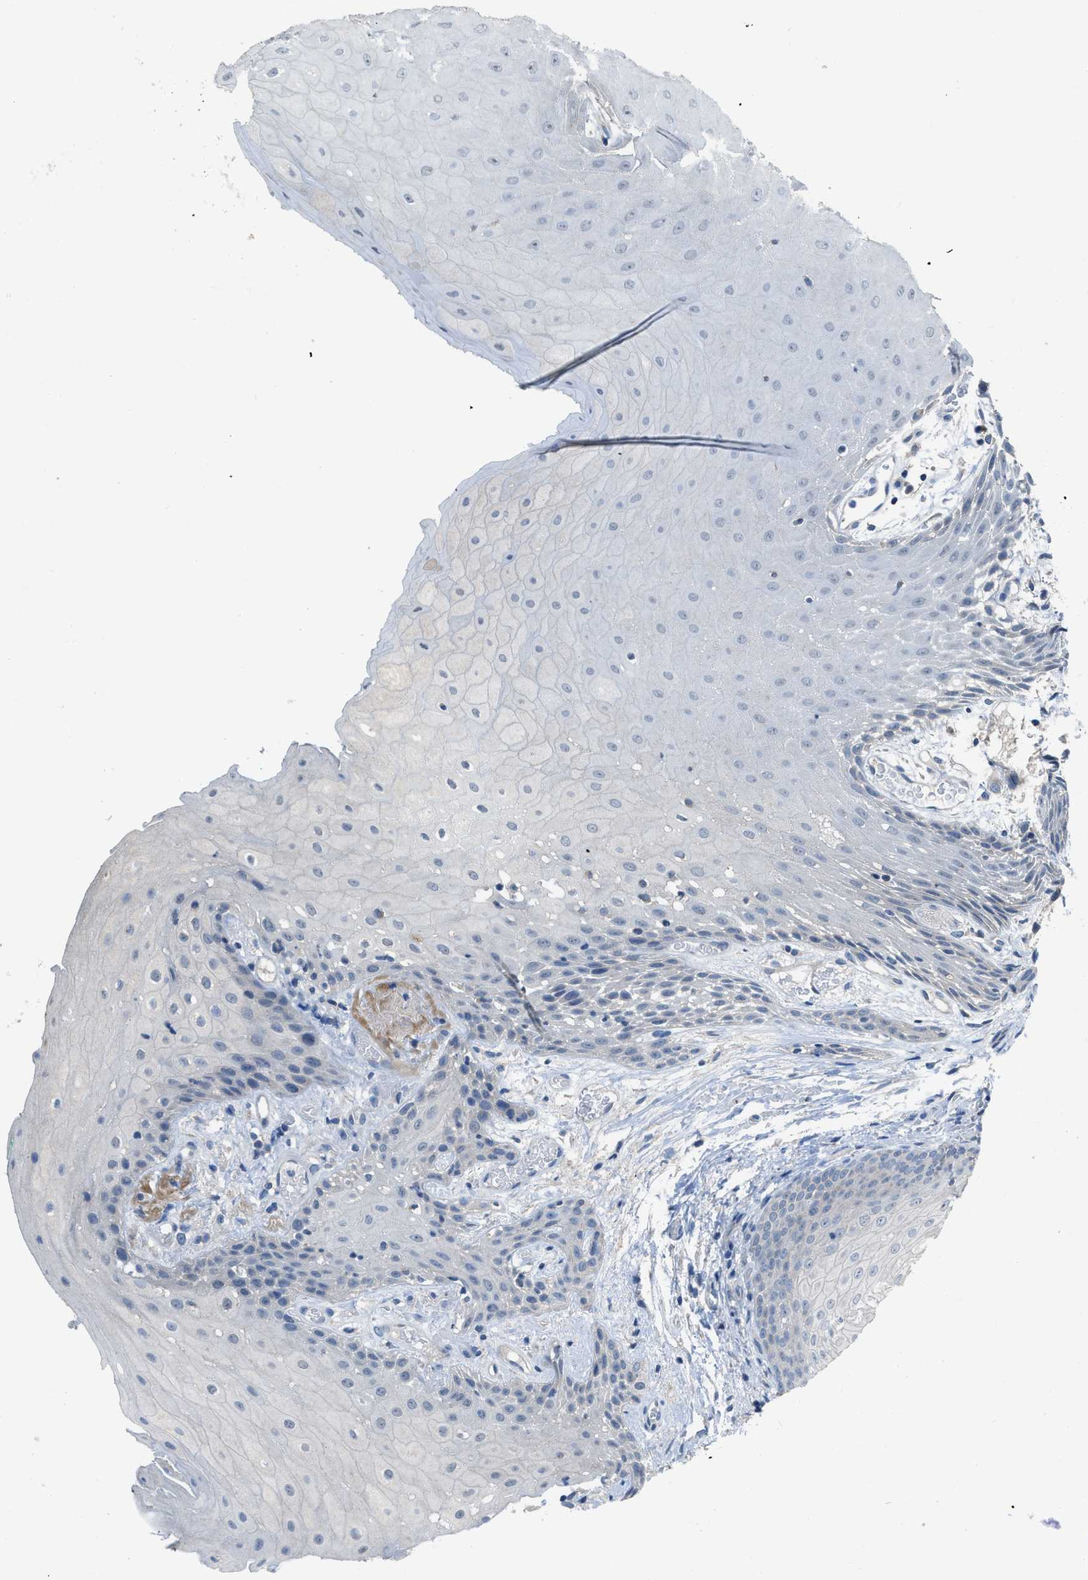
{"staining": {"intensity": "negative", "quantity": "none", "location": "none"}, "tissue": "oral mucosa", "cell_type": "Squamous epithelial cells", "image_type": "normal", "snomed": [{"axis": "morphology", "description": "Normal tissue, NOS"}, {"axis": "morphology", "description": "Squamous cell carcinoma, NOS"}, {"axis": "topography", "description": "Oral tissue"}, {"axis": "topography", "description": "Salivary gland"}, {"axis": "topography", "description": "Head-Neck"}], "caption": "DAB immunohistochemical staining of benign oral mucosa displays no significant expression in squamous epithelial cells.", "gene": "TIMD4", "patient": {"sex": "female", "age": 62}}